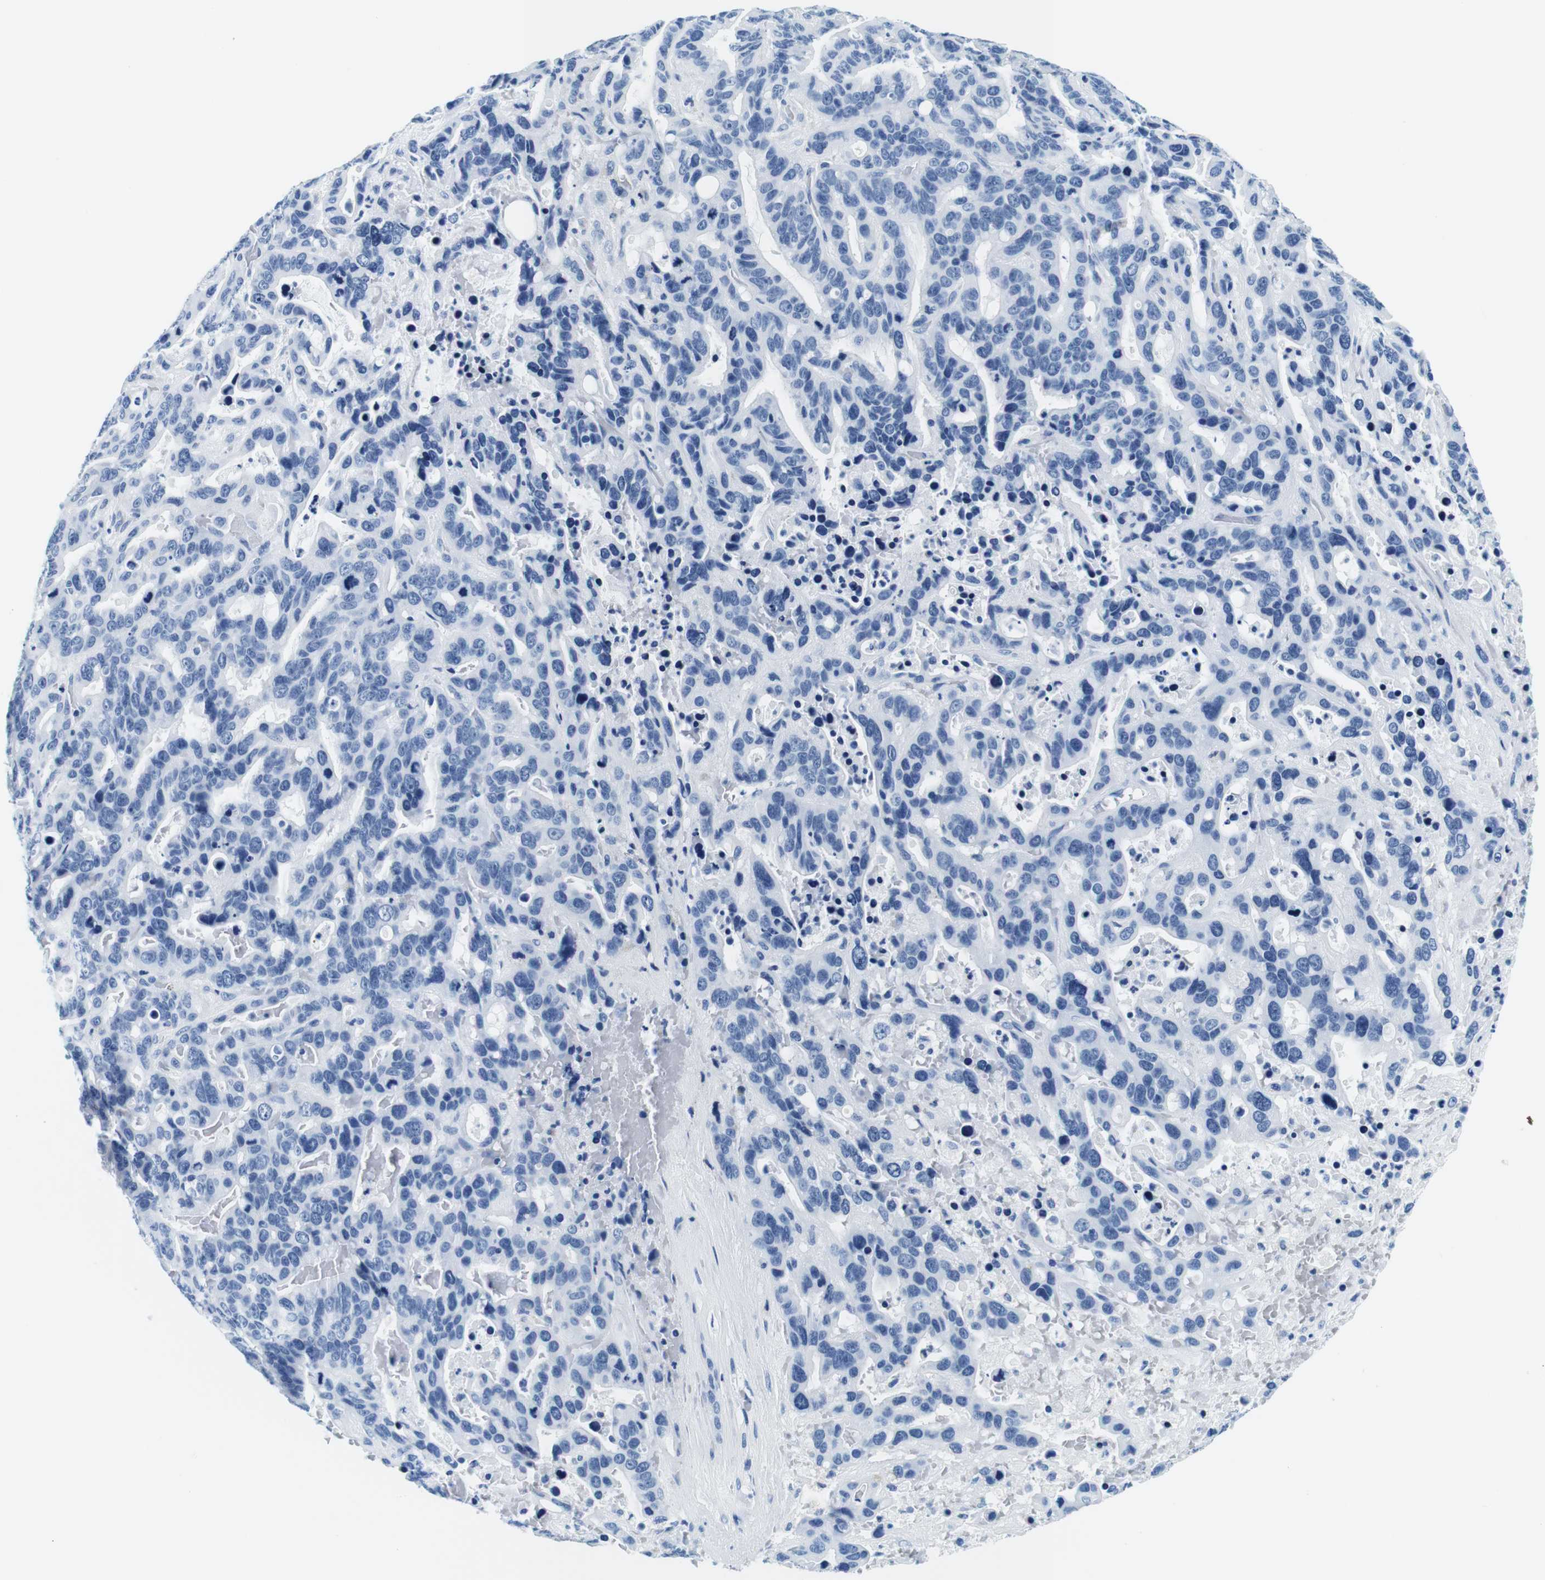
{"staining": {"intensity": "negative", "quantity": "none", "location": "none"}, "tissue": "liver cancer", "cell_type": "Tumor cells", "image_type": "cancer", "snomed": [{"axis": "morphology", "description": "Cholangiocarcinoma"}, {"axis": "topography", "description": "Liver"}], "caption": "IHC of liver cancer (cholangiocarcinoma) shows no positivity in tumor cells.", "gene": "ELANE", "patient": {"sex": "female", "age": 65}}